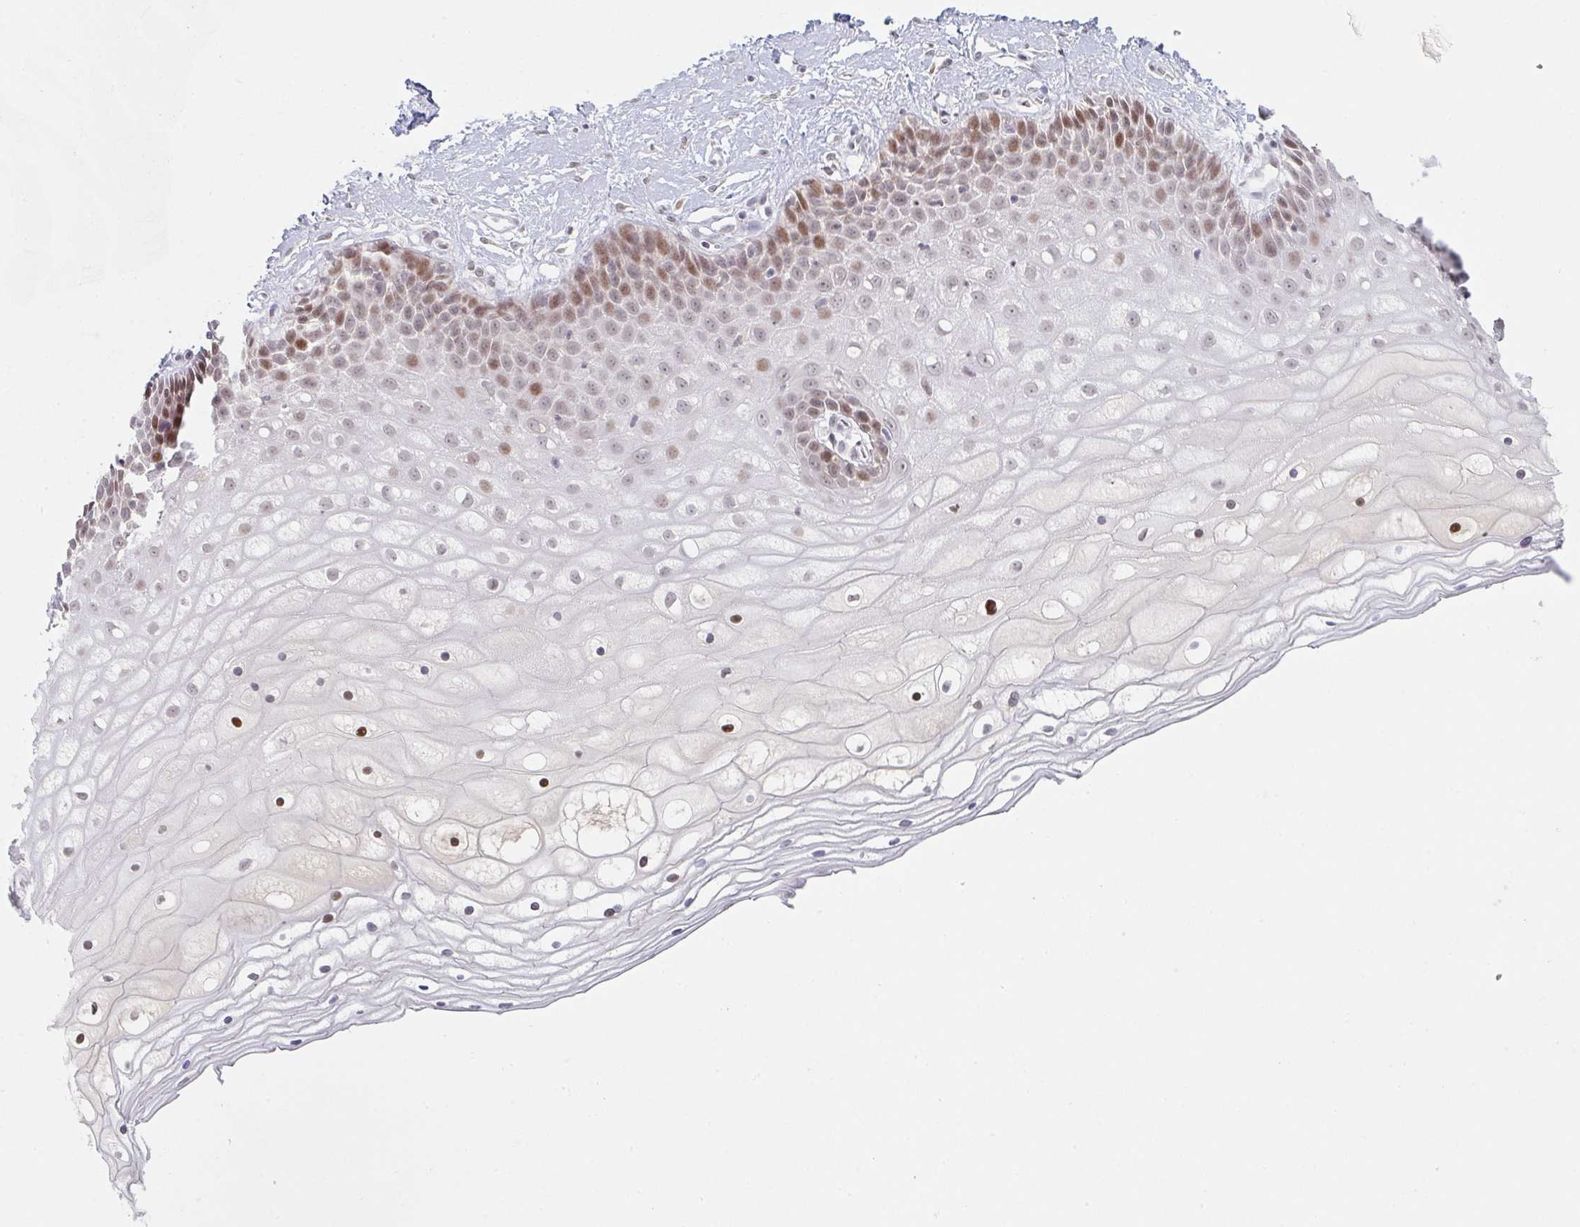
{"staining": {"intensity": "moderate", "quantity": "25%-75%", "location": "nuclear"}, "tissue": "cervix", "cell_type": "Glandular cells", "image_type": "normal", "snomed": [{"axis": "morphology", "description": "Normal tissue, NOS"}, {"axis": "topography", "description": "Cervix"}], "caption": "A micrograph of human cervix stained for a protein displays moderate nuclear brown staining in glandular cells. Nuclei are stained in blue.", "gene": "LIN54", "patient": {"sex": "female", "age": 36}}